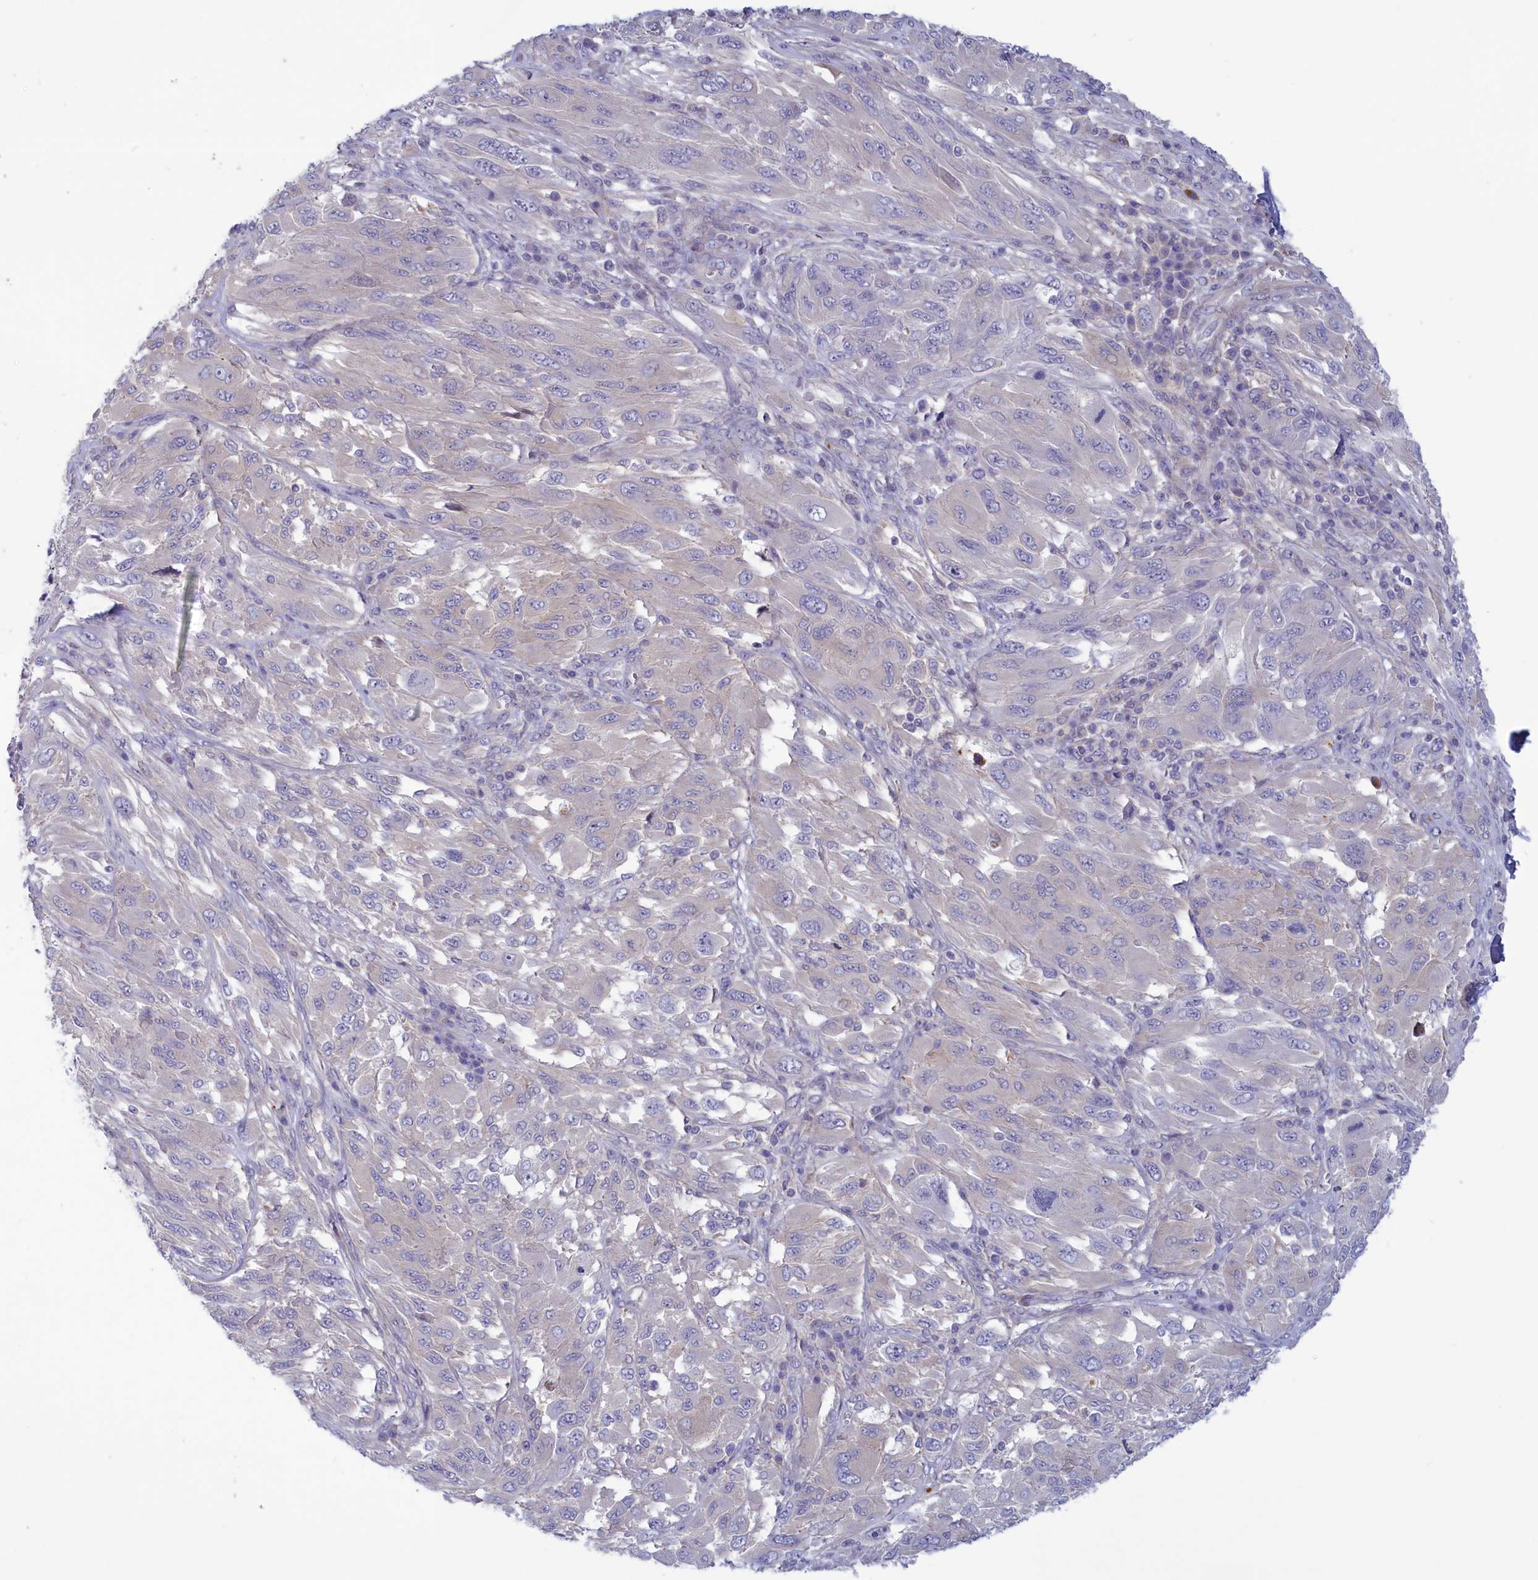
{"staining": {"intensity": "negative", "quantity": "none", "location": "none"}, "tissue": "melanoma", "cell_type": "Tumor cells", "image_type": "cancer", "snomed": [{"axis": "morphology", "description": "Malignant melanoma, NOS"}, {"axis": "topography", "description": "Skin"}], "caption": "DAB immunohistochemical staining of malignant melanoma exhibits no significant positivity in tumor cells.", "gene": "CORO2A", "patient": {"sex": "female", "age": 91}}